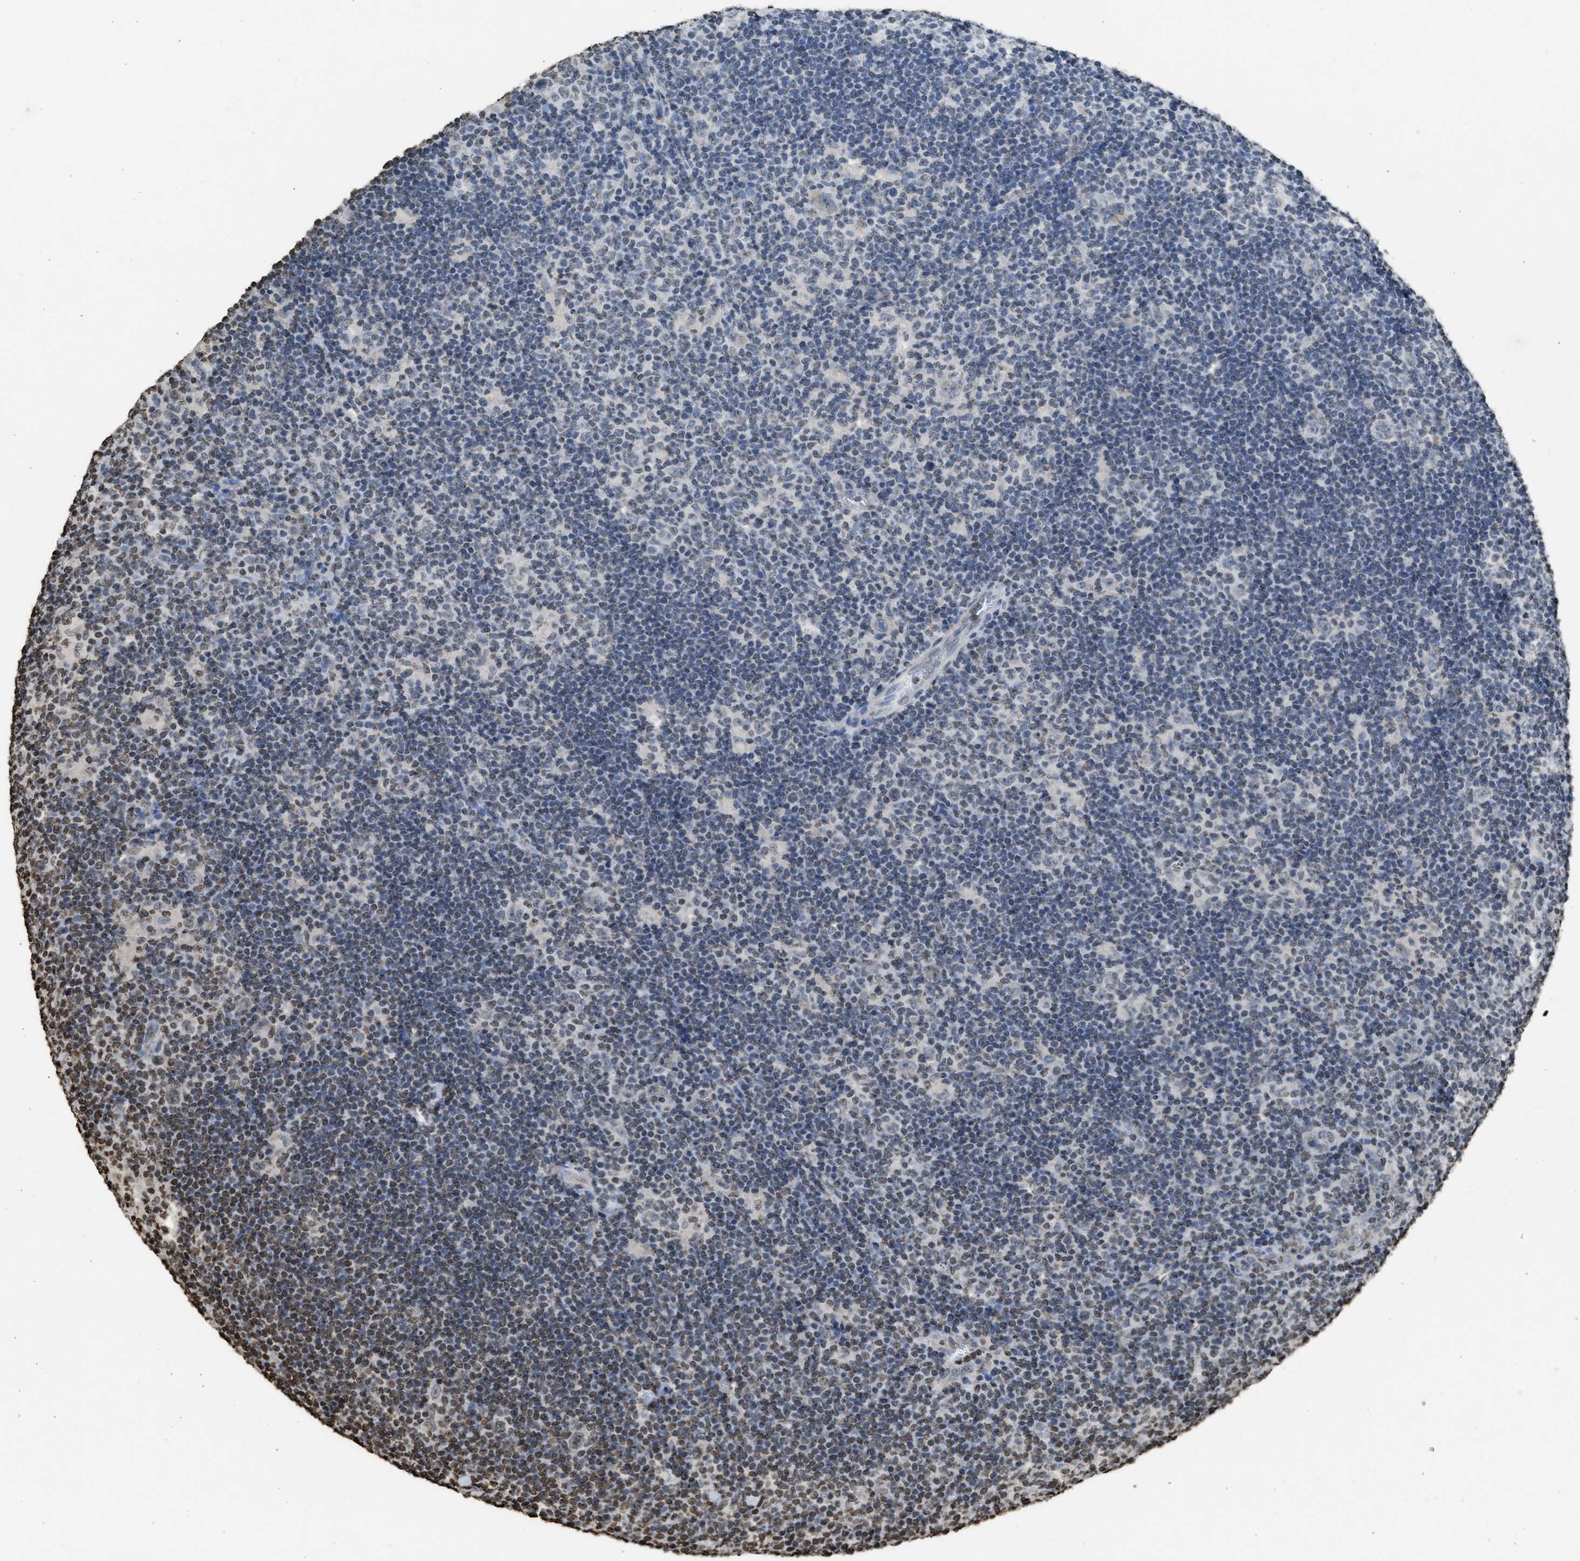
{"staining": {"intensity": "negative", "quantity": "none", "location": "none"}, "tissue": "lymphoma", "cell_type": "Tumor cells", "image_type": "cancer", "snomed": [{"axis": "morphology", "description": "Hodgkin's disease, NOS"}, {"axis": "topography", "description": "Lymph node"}], "caption": "This is an immunohistochemistry (IHC) micrograph of human Hodgkin's disease. There is no staining in tumor cells.", "gene": "RRAGC", "patient": {"sex": "female", "age": 57}}